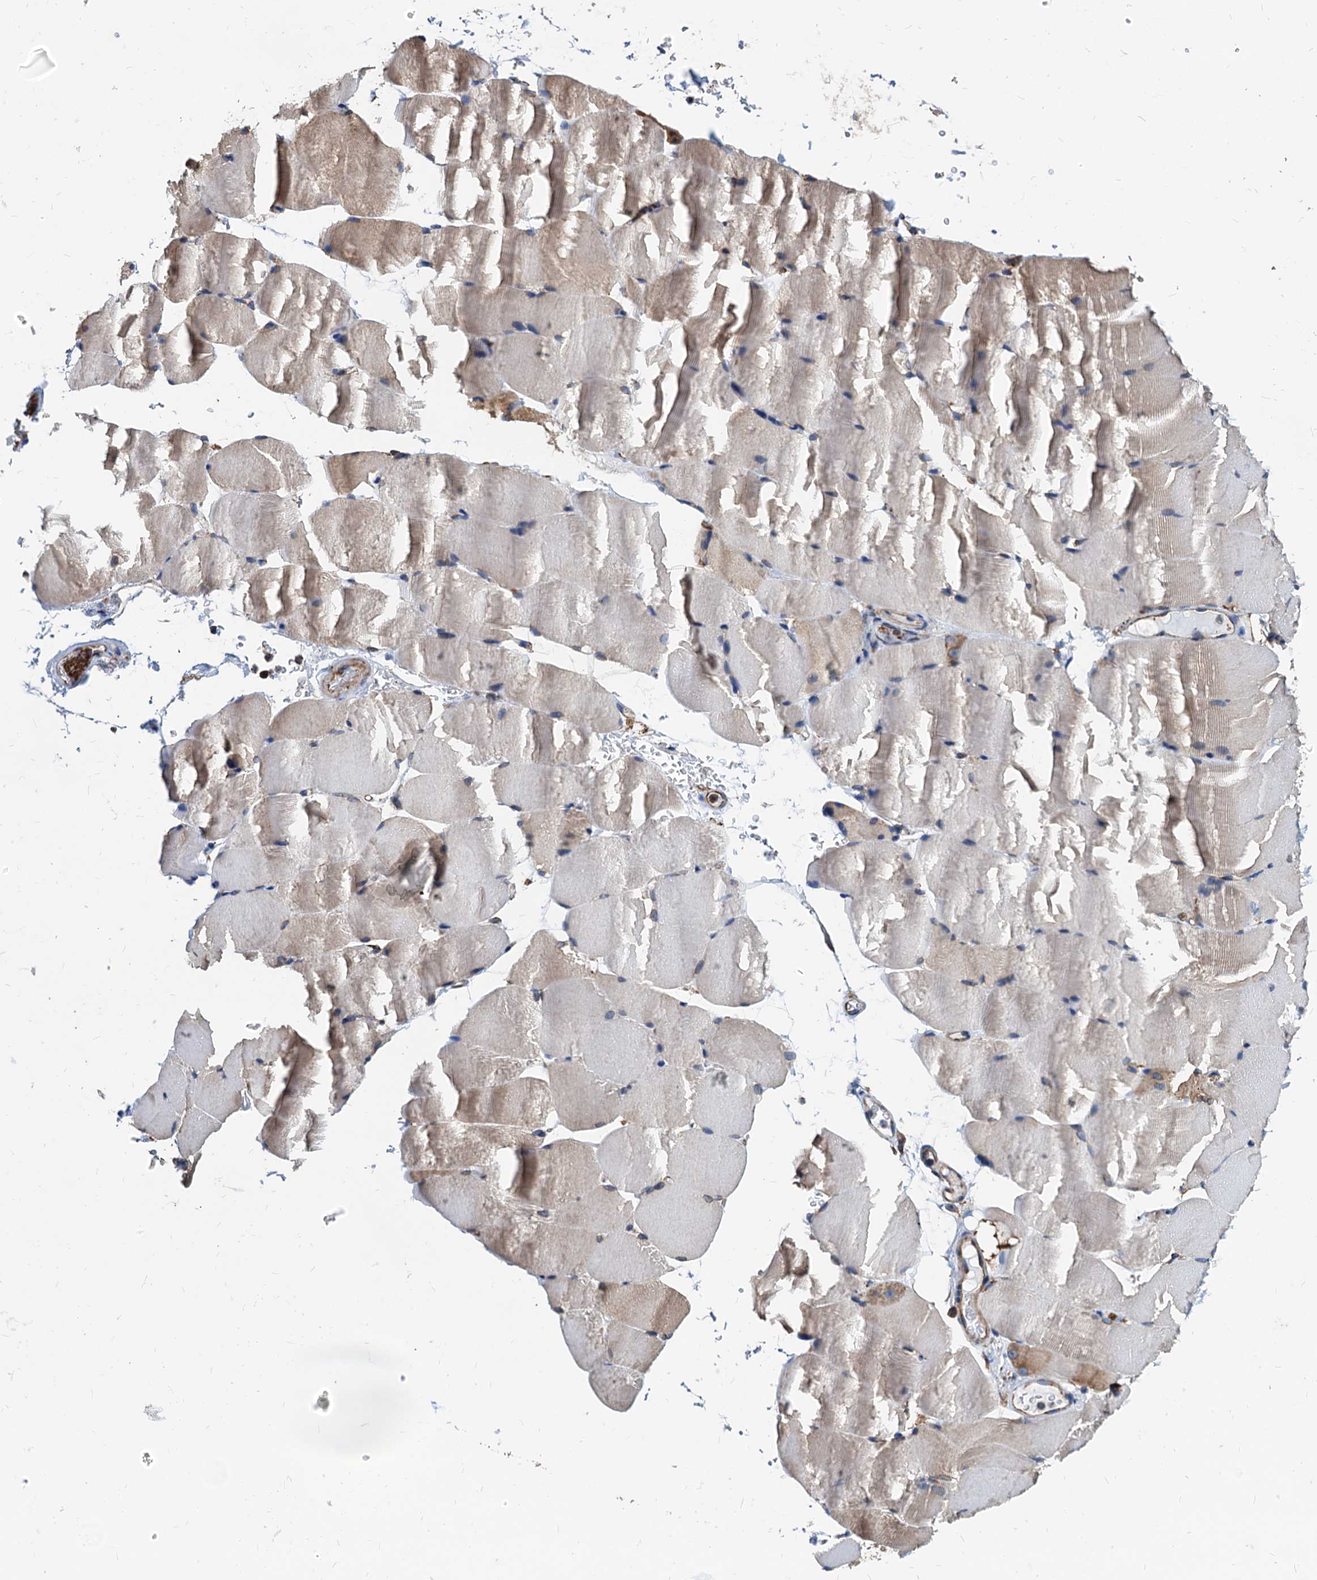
{"staining": {"intensity": "weak", "quantity": "25%-75%", "location": "cytoplasmic/membranous"}, "tissue": "skeletal muscle", "cell_type": "Myocytes", "image_type": "normal", "snomed": [{"axis": "morphology", "description": "Normal tissue, NOS"}, {"axis": "topography", "description": "Skeletal muscle"}, {"axis": "topography", "description": "Parathyroid gland"}], "caption": "A micrograph of skeletal muscle stained for a protein displays weak cytoplasmic/membranous brown staining in myocytes. Immunohistochemistry stains the protein of interest in brown and the nuclei are stained blue.", "gene": "HSPA5", "patient": {"sex": "female", "age": 37}}